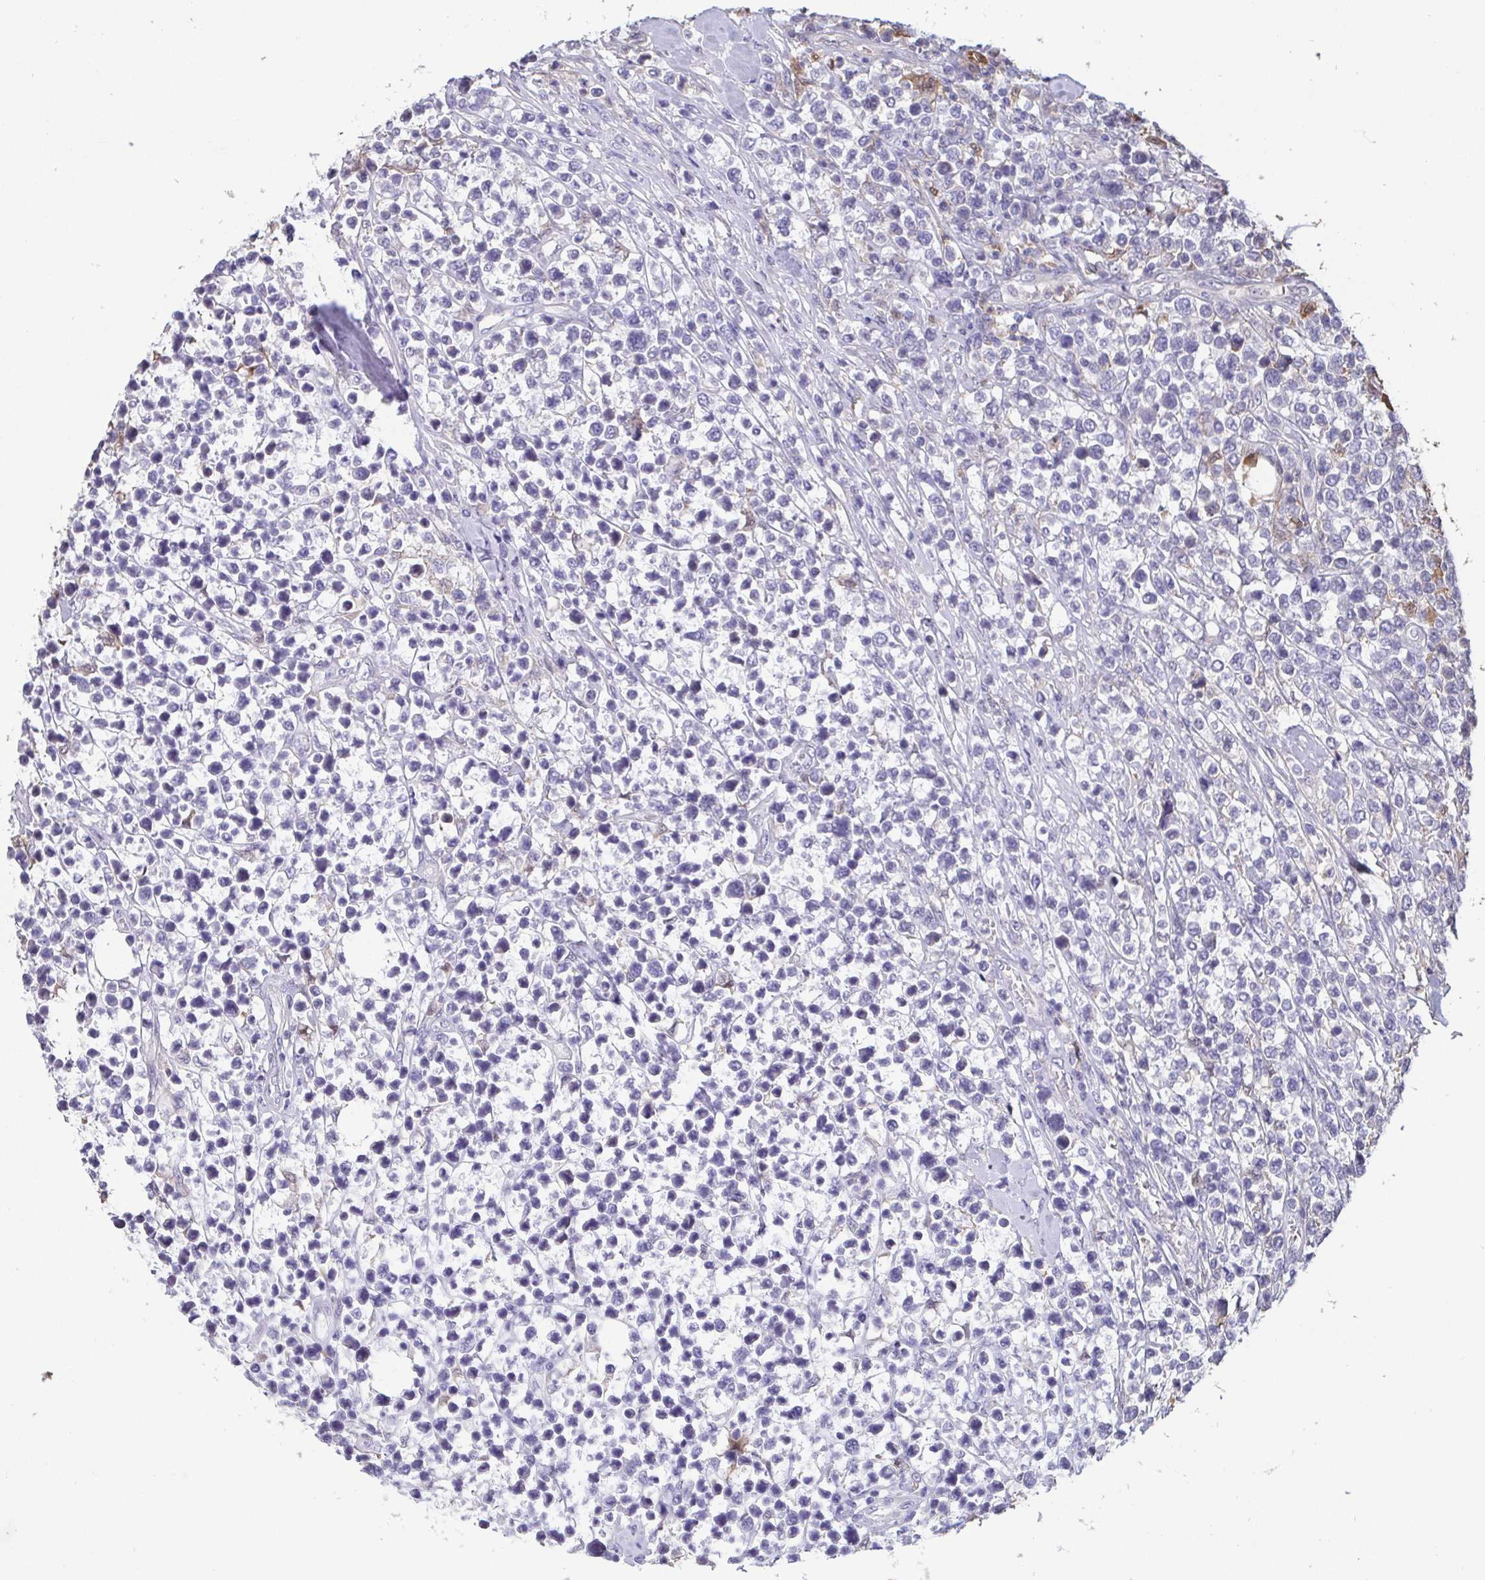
{"staining": {"intensity": "negative", "quantity": "none", "location": "none"}, "tissue": "lymphoma", "cell_type": "Tumor cells", "image_type": "cancer", "snomed": [{"axis": "morphology", "description": "Malignant lymphoma, non-Hodgkin's type, High grade"}, {"axis": "topography", "description": "Soft tissue"}], "caption": "The immunohistochemistry (IHC) photomicrograph has no significant staining in tumor cells of lymphoma tissue.", "gene": "IDH1", "patient": {"sex": "female", "age": 56}}